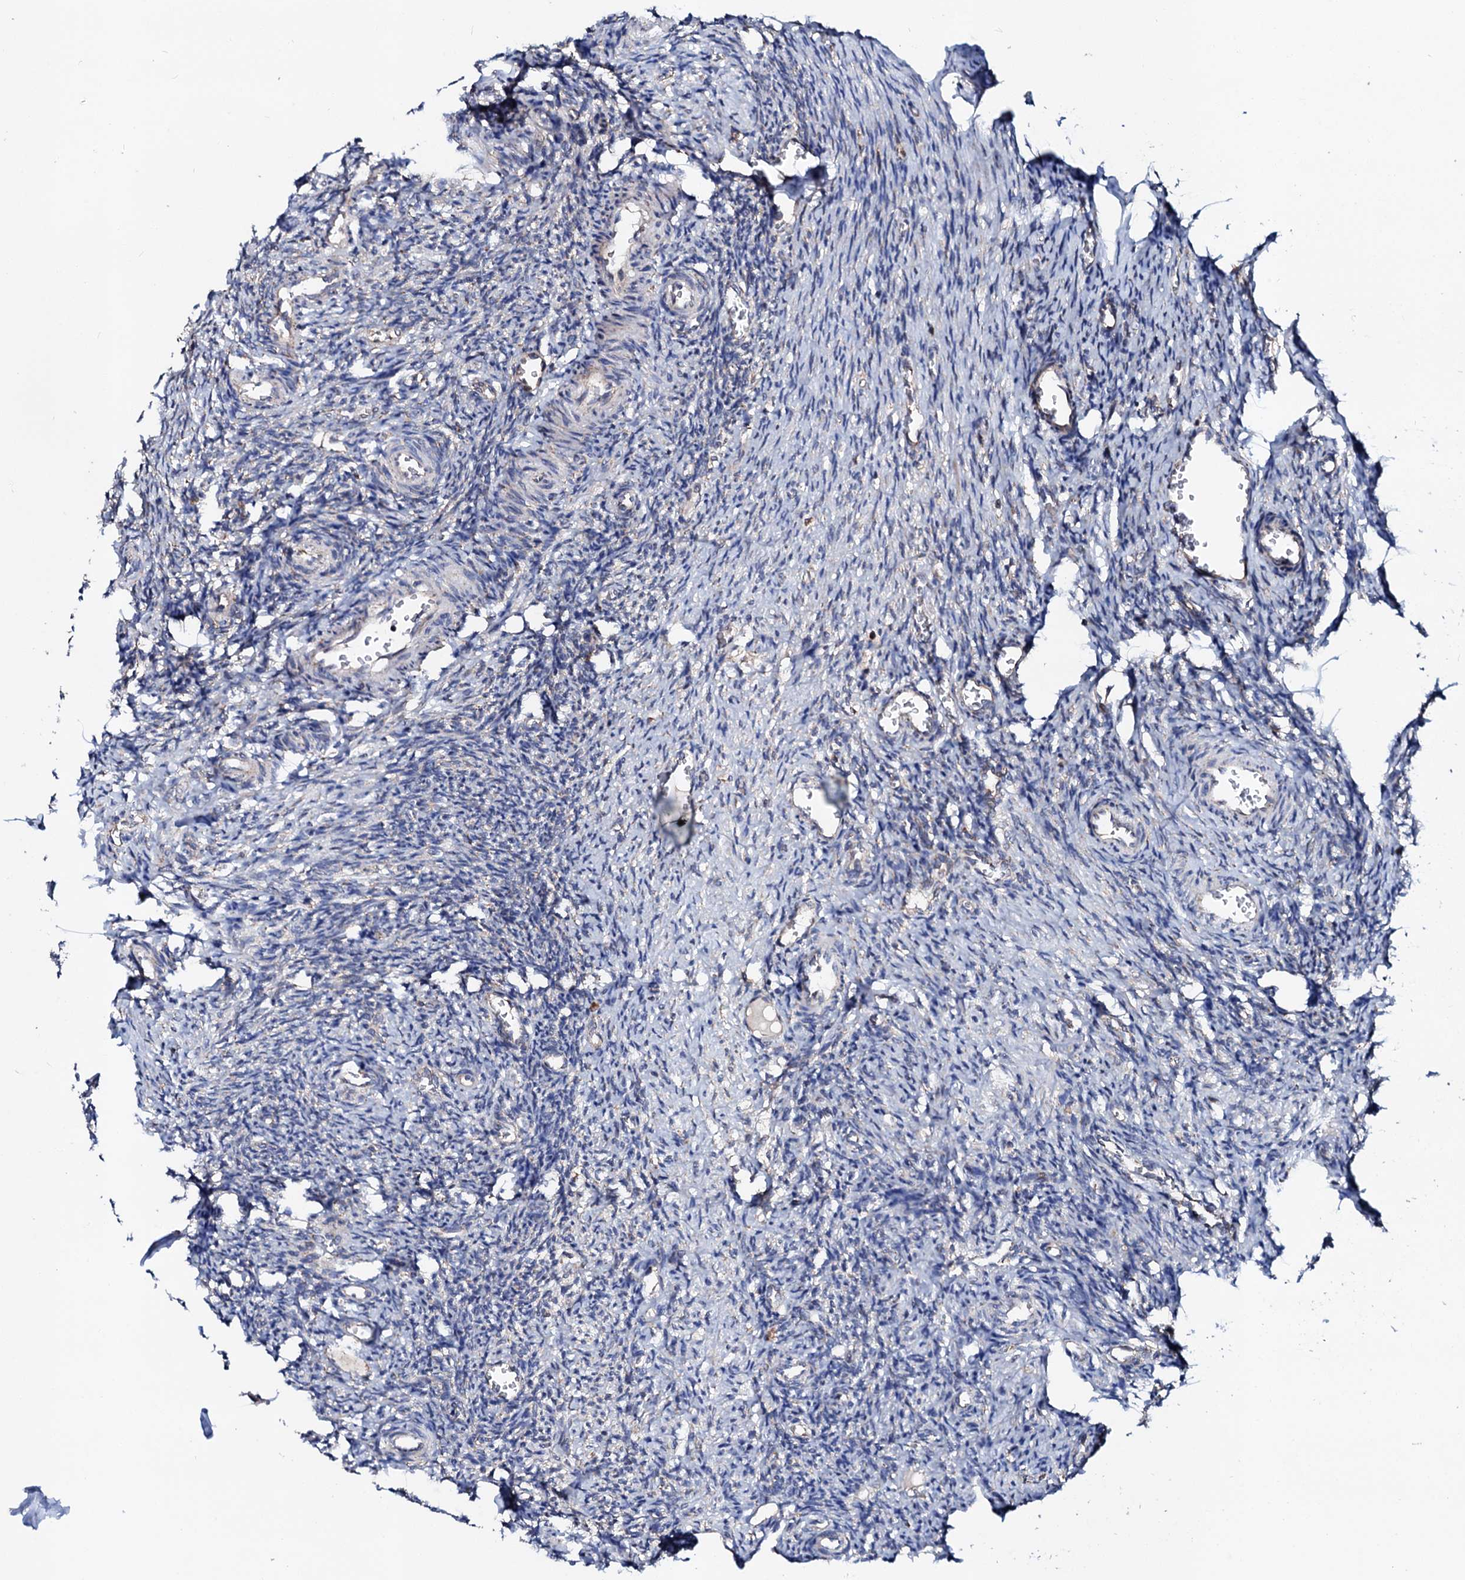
{"staining": {"intensity": "negative", "quantity": "none", "location": "none"}, "tissue": "ovary", "cell_type": "Ovarian stroma cells", "image_type": "normal", "snomed": [{"axis": "morphology", "description": "Normal tissue, NOS"}, {"axis": "topography", "description": "Ovary"}], "caption": "High magnification brightfield microscopy of normal ovary stained with DAB (brown) and counterstained with hematoxylin (blue): ovarian stroma cells show no significant staining. (DAB immunohistochemistry (IHC), high magnification).", "gene": "UBE3C", "patient": {"sex": "female", "age": 27}}